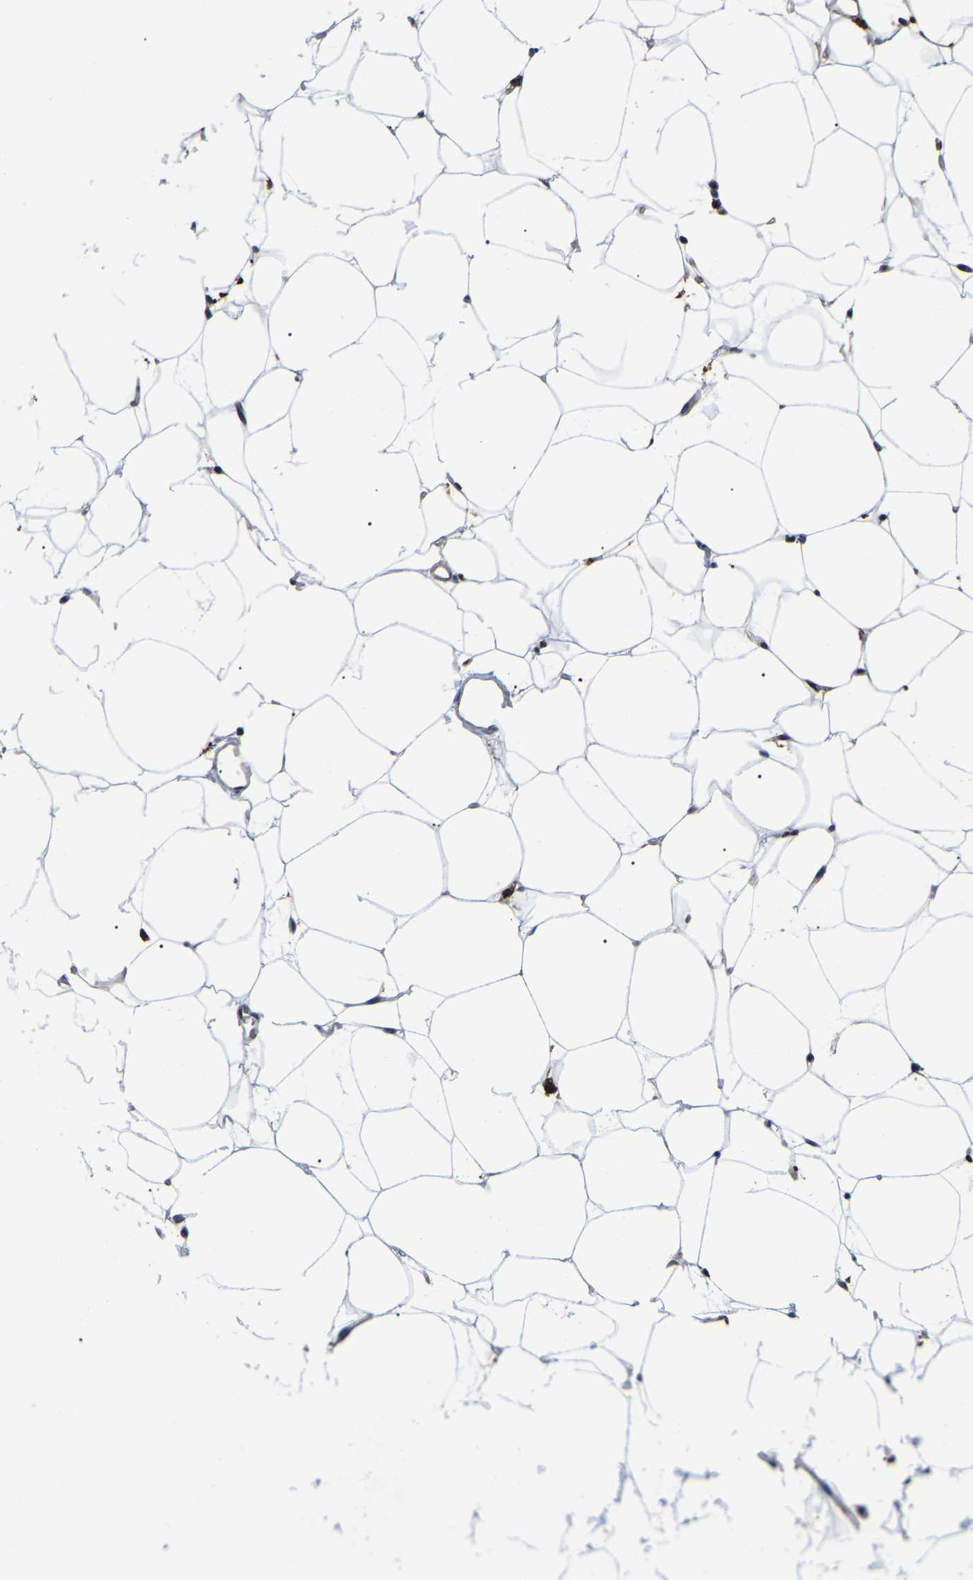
{"staining": {"intensity": "negative", "quantity": "none", "location": "none"}, "tissue": "adipose tissue", "cell_type": "Adipocytes", "image_type": "normal", "snomed": [{"axis": "morphology", "description": "Normal tissue, NOS"}, {"axis": "topography", "description": "Breast"}, {"axis": "topography", "description": "Soft tissue"}], "caption": "IHC histopathology image of normal human adipose tissue stained for a protein (brown), which demonstrates no positivity in adipocytes. (Immunohistochemistry (ihc), brightfield microscopy, high magnification).", "gene": "RRP1B", "patient": {"sex": "female", "age": 75}}